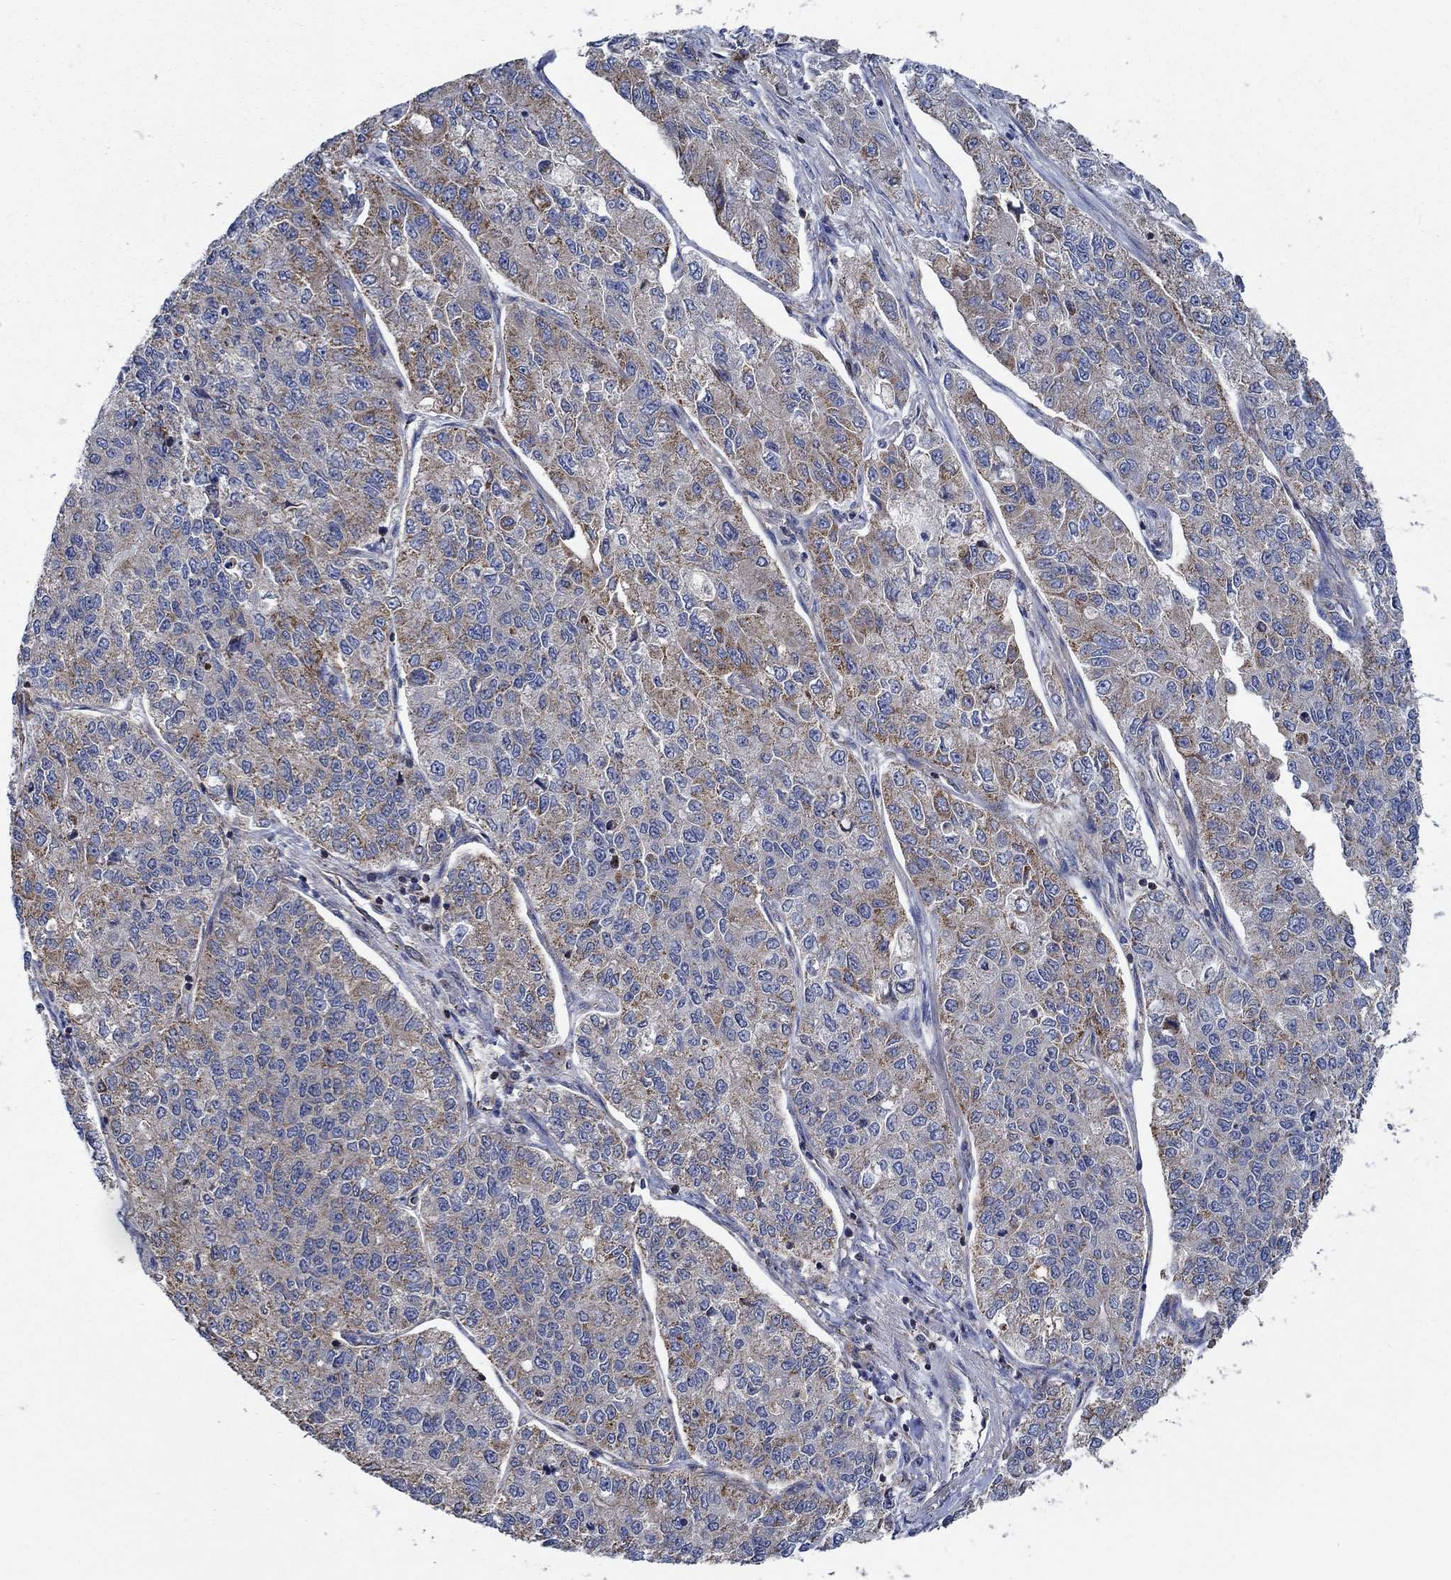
{"staining": {"intensity": "weak", "quantity": ">75%", "location": "cytoplasmic/membranous"}, "tissue": "lung cancer", "cell_type": "Tumor cells", "image_type": "cancer", "snomed": [{"axis": "morphology", "description": "Adenocarcinoma, NOS"}, {"axis": "topography", "description": "Lung"}], "caption": "A low amount of weak cytoplasmic/membranous positivity is seen in approximately >75% of tumor cells in lung adenocarcinoma tissue.", "gene": "STXBP6", "patient": {"sex": "male", "age": 49}}